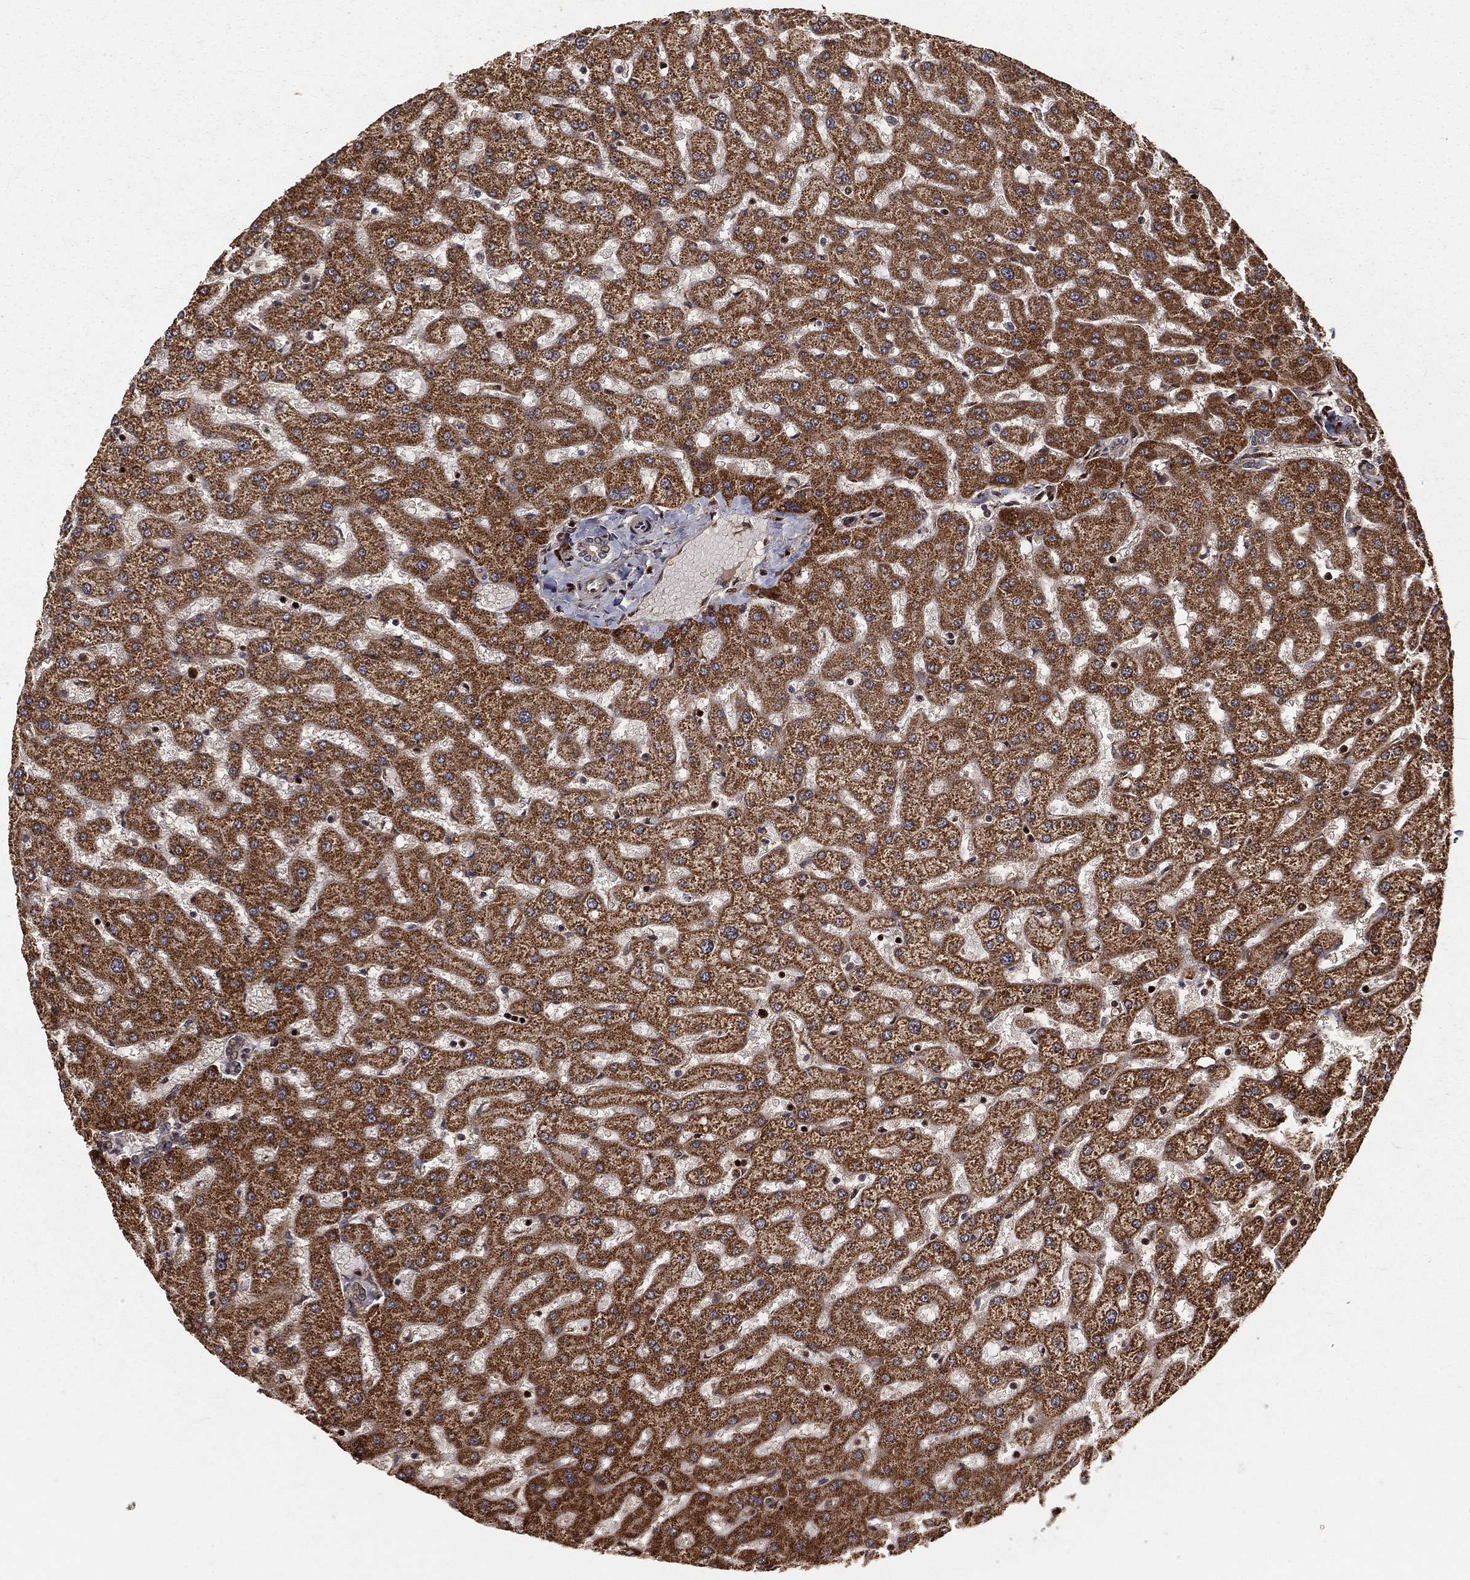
{"staining": {"intensity": "moderate", "quantity": "<25%", "location": "cytoplasmic/membranous"}, "tissue": "liver", "cell_type": "Cholangiocytes", "image_type": "normal", "snomed": [{"axis": "morphology", "description": "Normal tissue, NOS"}, {"axis": "topography", "description": "Liver"}], "caption": "This photomicrograph demonstrates benign liver stained with immunohistochemistry to label a protein in brown. The cytoplasmic/membranous of cholangiocytes show moderate positivity for the protein. Nuclei are counter-stained blue.", "gene": "MAPK1", "patient": {"sex": "female", "age": 50}}